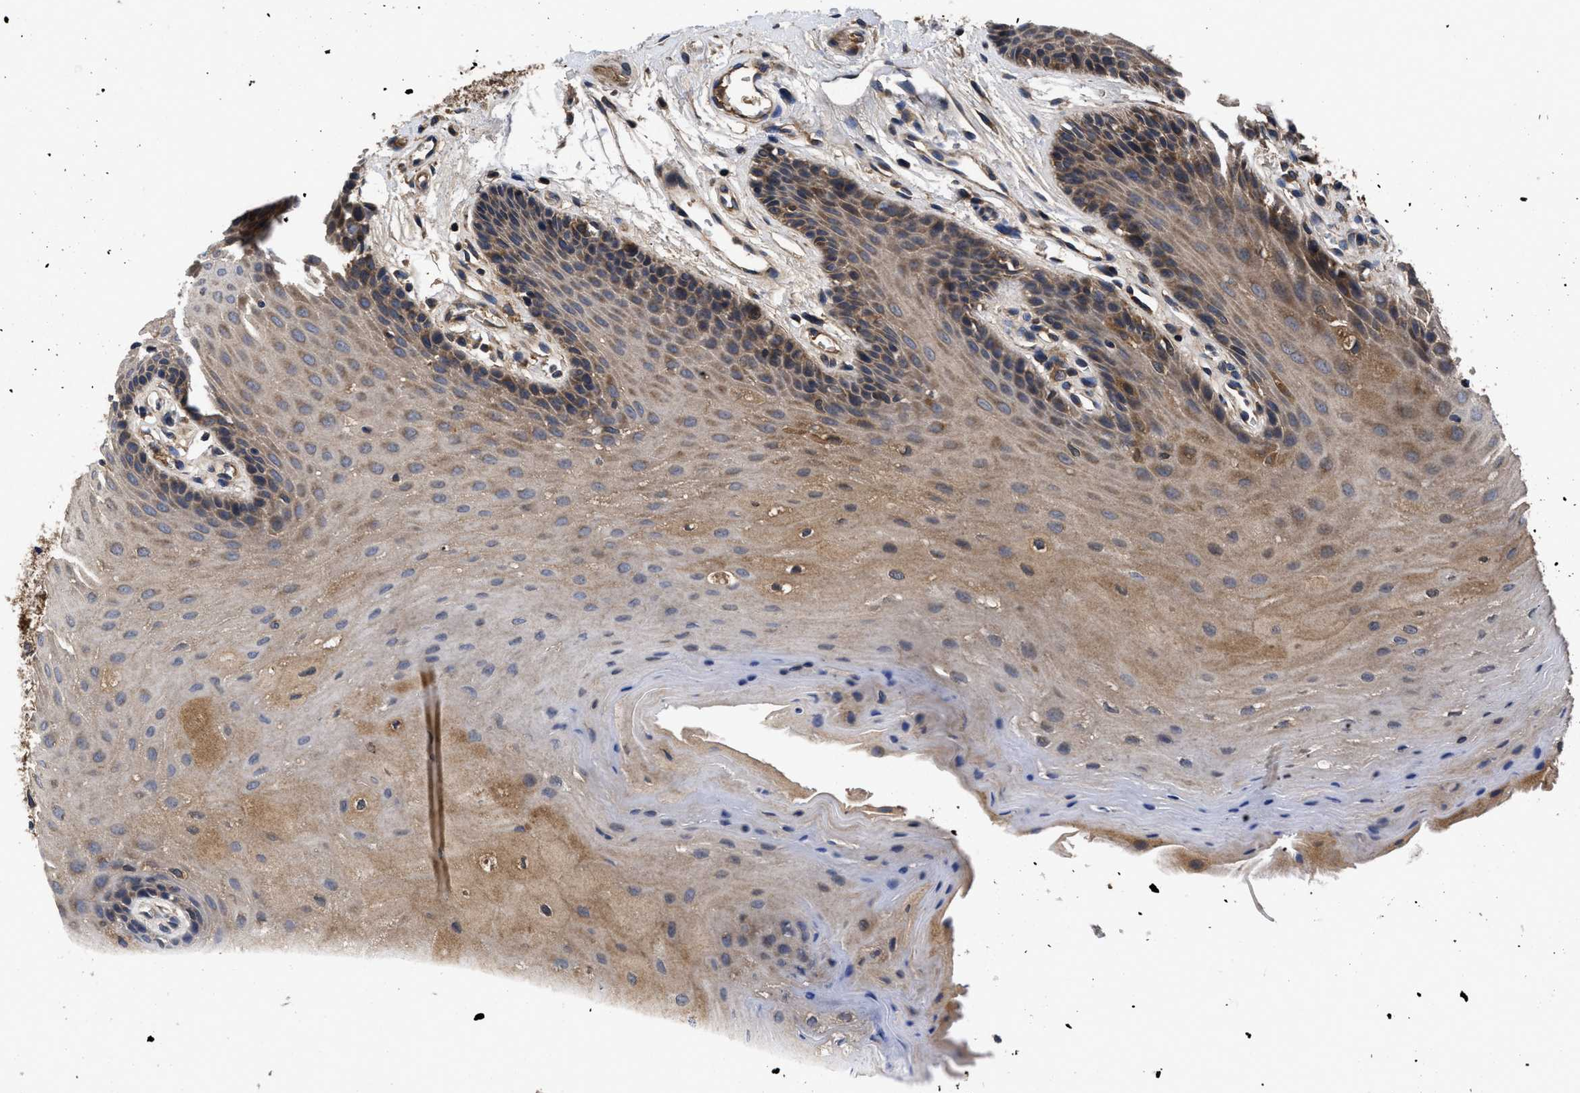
{"staining": {"intensity": "moderate", "quantity": "25%-75%", "location": "cytoplasmic/membranous"}, "tissue": "oral mucosa", "cell_type": "Squamous epithelial cells", "image_type": "normal", "snomed": [{"axis": "morphology", "description": "Normal tissue, NOS"}, {"axis": "morphology", "description": "Squamous cell carcinoma, NOS"}, {"axis": "topography", "description": "Oral tissue"}, {"axis": "topography", "description": "Head-Neck"}], "caption": "High-power microscopy captured an immunohistochemistry (IHC) photomicrograph of benign oral mucosa, revealing moderate cytoplasmic/membranous expression in approximately 25%-75% of squamous epithelial cells.", "gene": "LRRC3", "patient": {"sex": "male", "age": 71}}